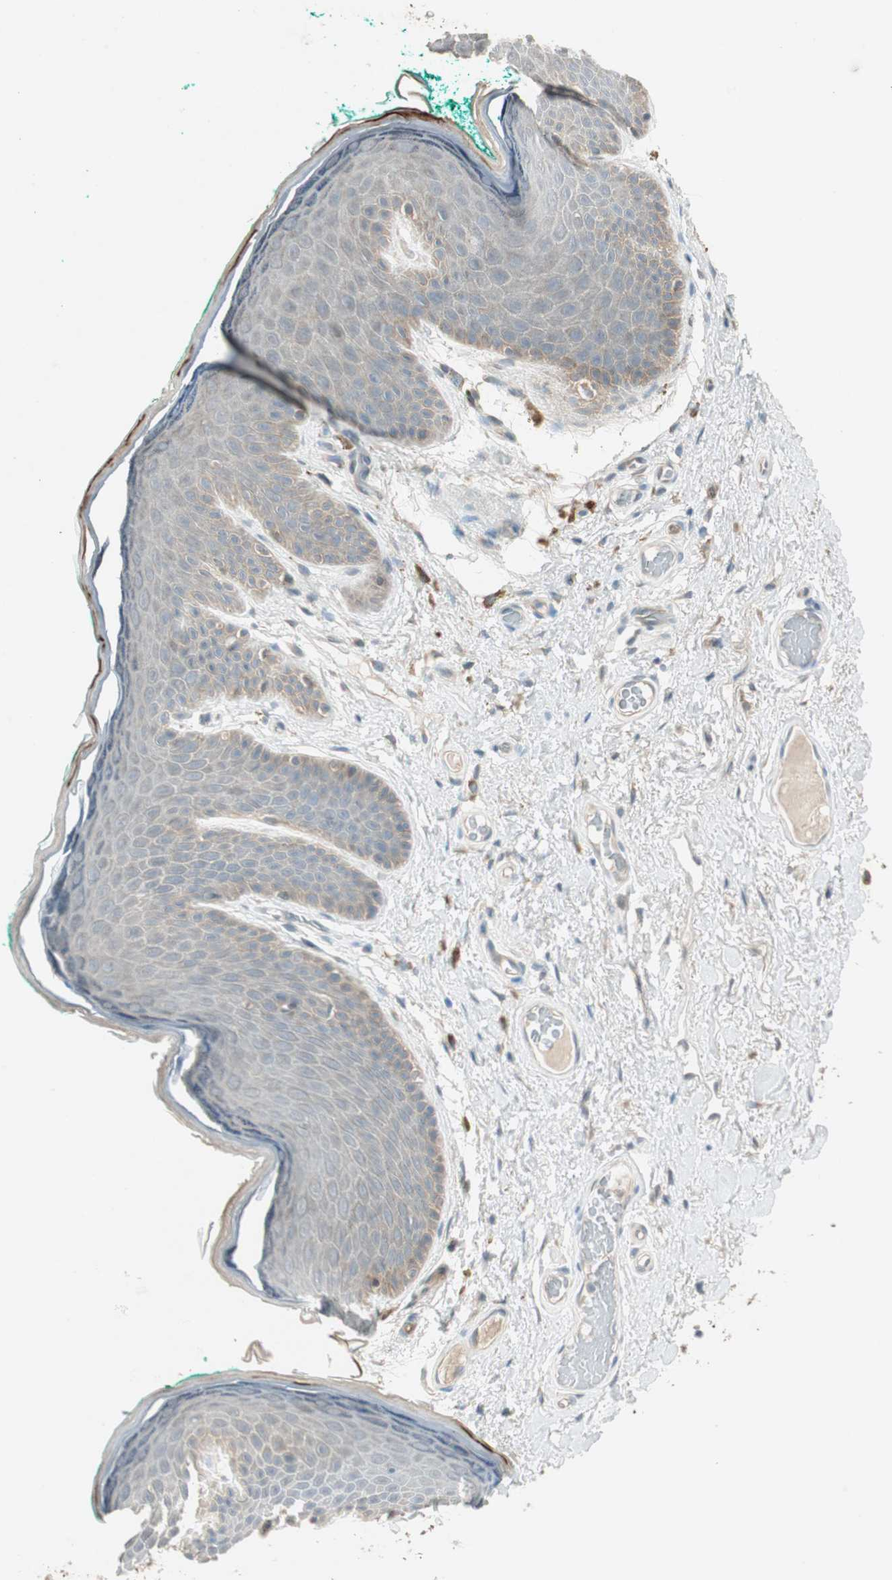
{"staining": {"intensity": "weak", "quantity": "25%-75%", "location": "cytoplasmic/membranous"}, "tissue": "skin", "cell_type": "Epidermal cells", "image_type": "normal", "snomed": [{"axis": "morphology", "description": "Normal tissue, NOS"}, {"axis": "topography", "description": "Anal"}], "caption": "Brown immunohistochemical staining in benign skin displays weak cytoplasmic/membranous staining in about 25%-75% of epidermal cells.", "gene": "NCLN", "patient": {"sex": "male", "age": 74}}